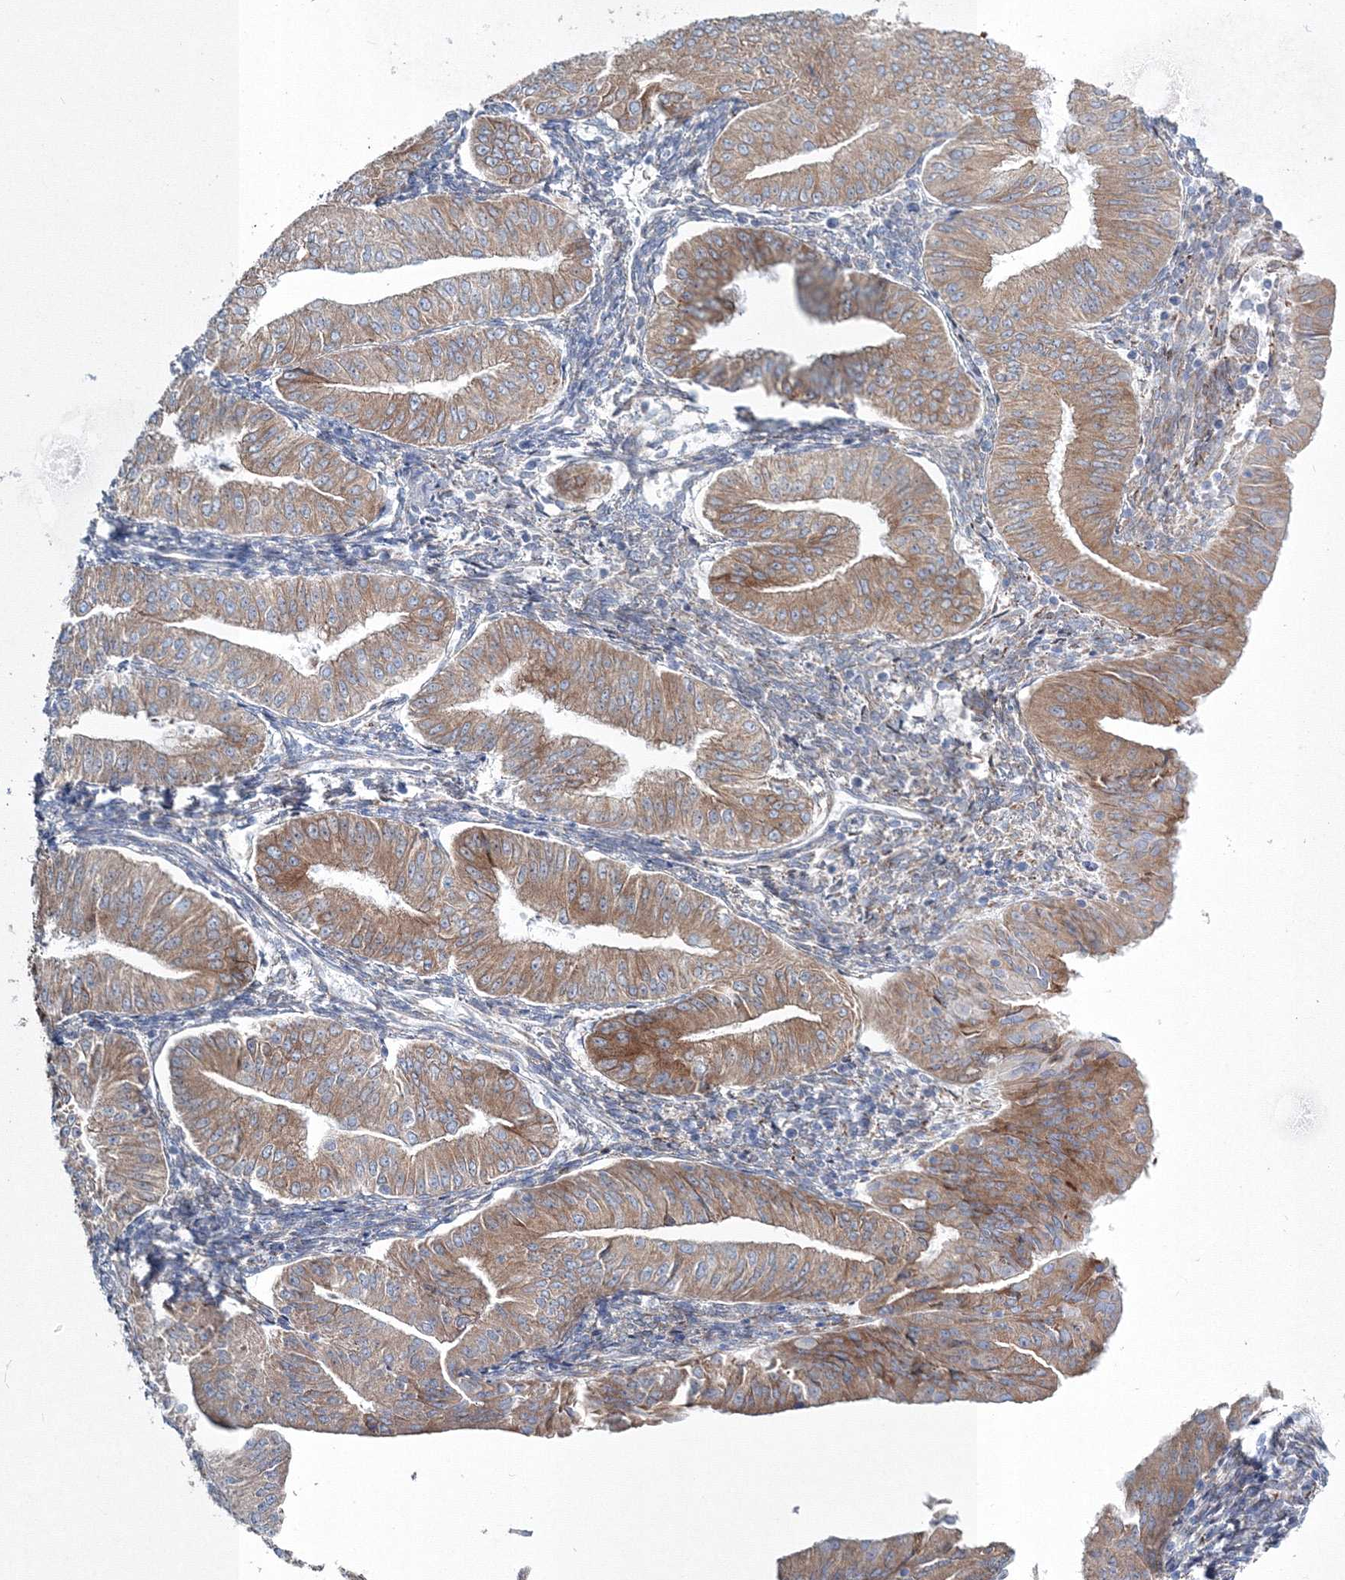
{"staining": {"intensity": "moderate", "quantity": ">75%", "location": "cytoplasmic/membranous"}, "tissue": "endometrial cancer", "cell_type": "Tumor cells", "image_type": "cancer", "snomed": [{"axis": "morphology", "description": "Normal tissue, NOS"}, {"axis": "morphology", "description": "Adenocarcinoma, NOS"}, {"axis": "topography", "description": "Endometrium"}], "caption": "Immunohistochemical staining of human adenocarcinoma (endometrial) displays moderate cytoplasmic/membranous protein positivity in approximately >75% of tumor cells.", "gene": "RCN1", "patient": {"sex": "female", "age": 53}}